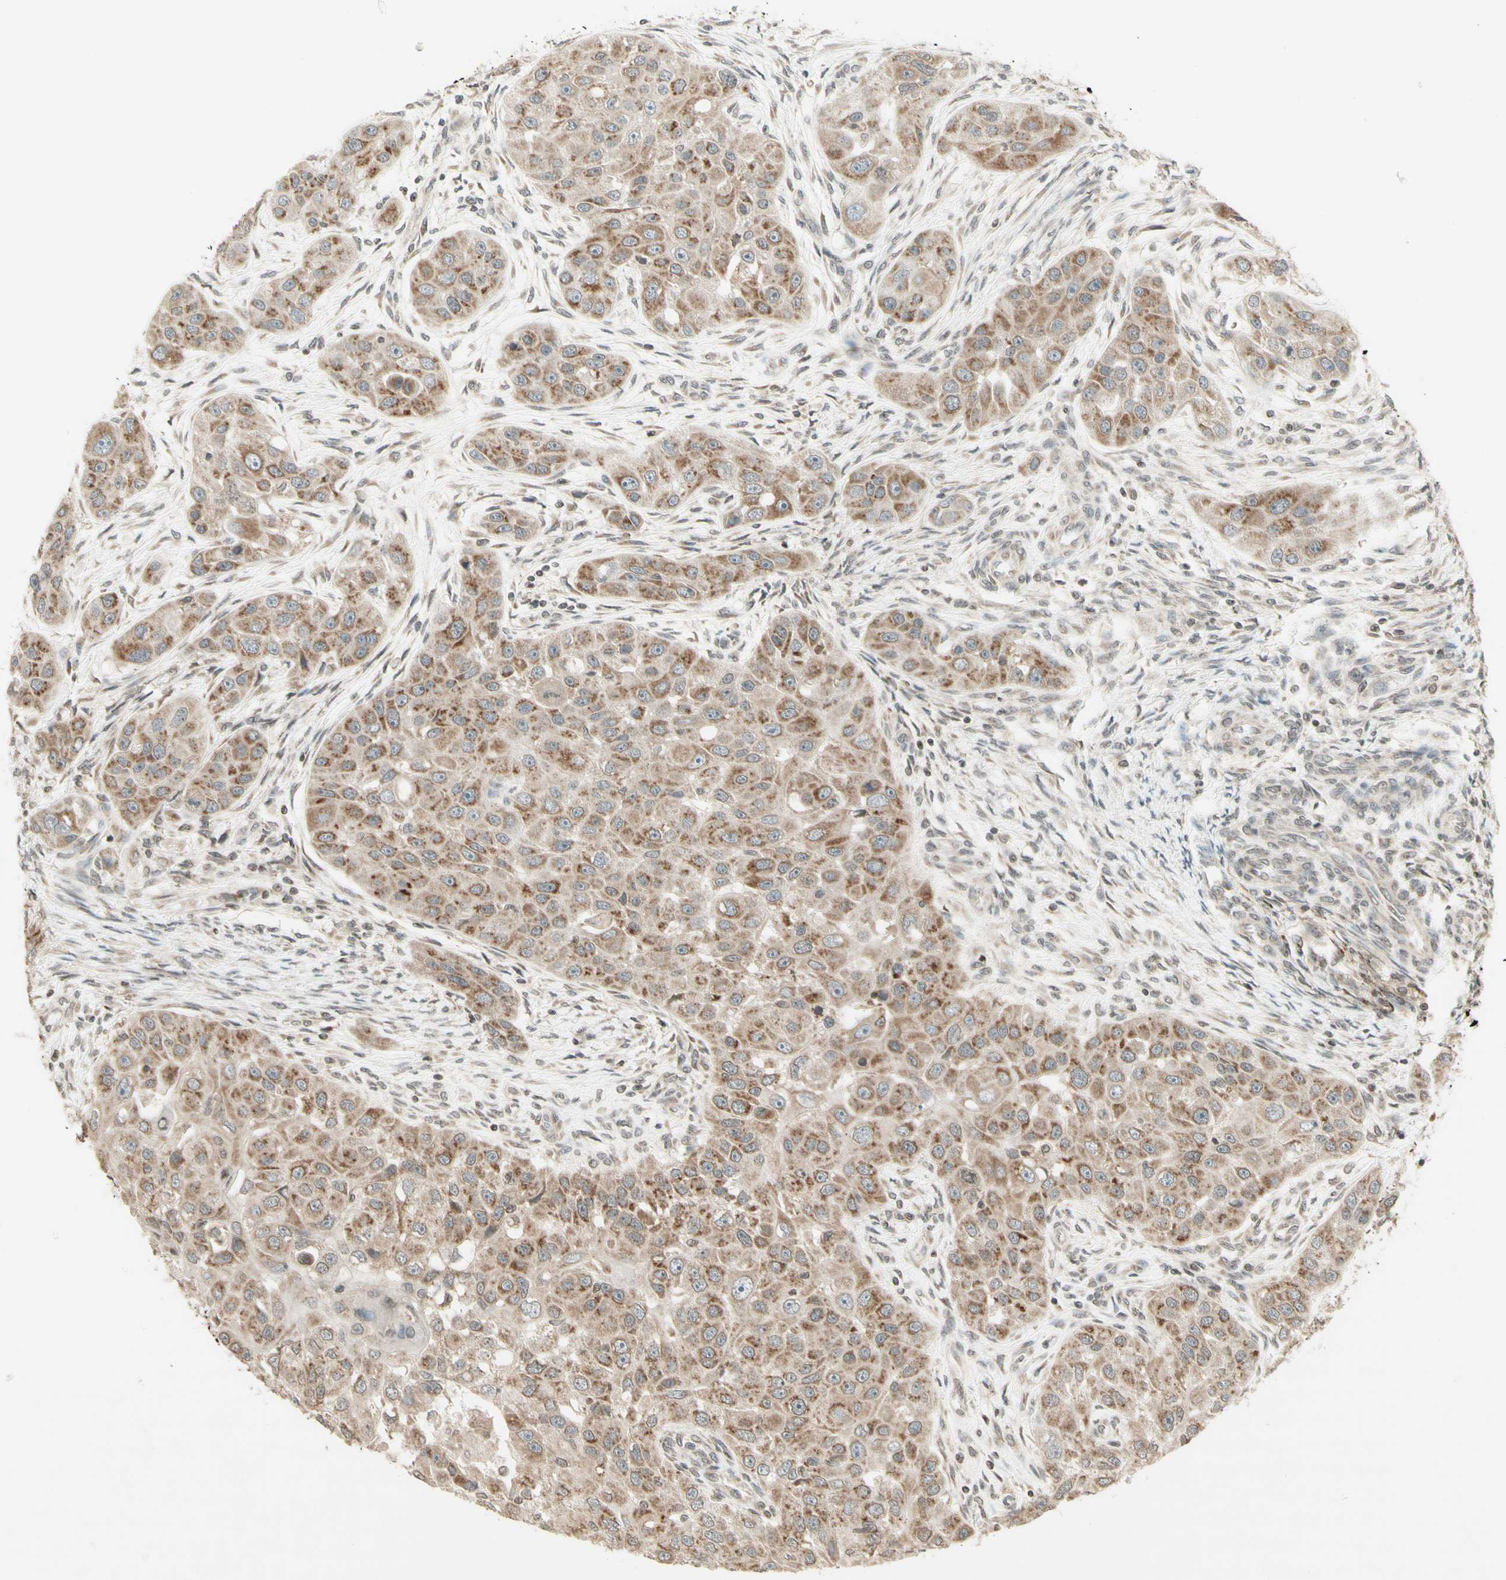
{"staining": {"intensity": "moderate", "quantity": "25%-75%", "location": "cytoplasmic/membranous"}, "tissue": "head and neck cancer", "cell_type": "Tumor cells", "image_type": "cancer", "snomed": [{"axis": "morphology", "description": "Normal tissue, NOS"}, {"axis": "morphology", "description": "Squamous cell carcinoma, NOS"}, {"axis": "topography", "description": "Skeletal muscle"}, {"axis": "topography", "description": "Head-Neck"}], "caption": "Immunohistochemical staining of human head and neck cancer displays medium levels of moderate cytoplasmic/membranous expression in about 25%-75% of tumor cells. (brown staining indicates protein expression, while blue staining denotes nuclei).", "gene": "CCNI", "patient": {"sex": "male", "age": 51}}